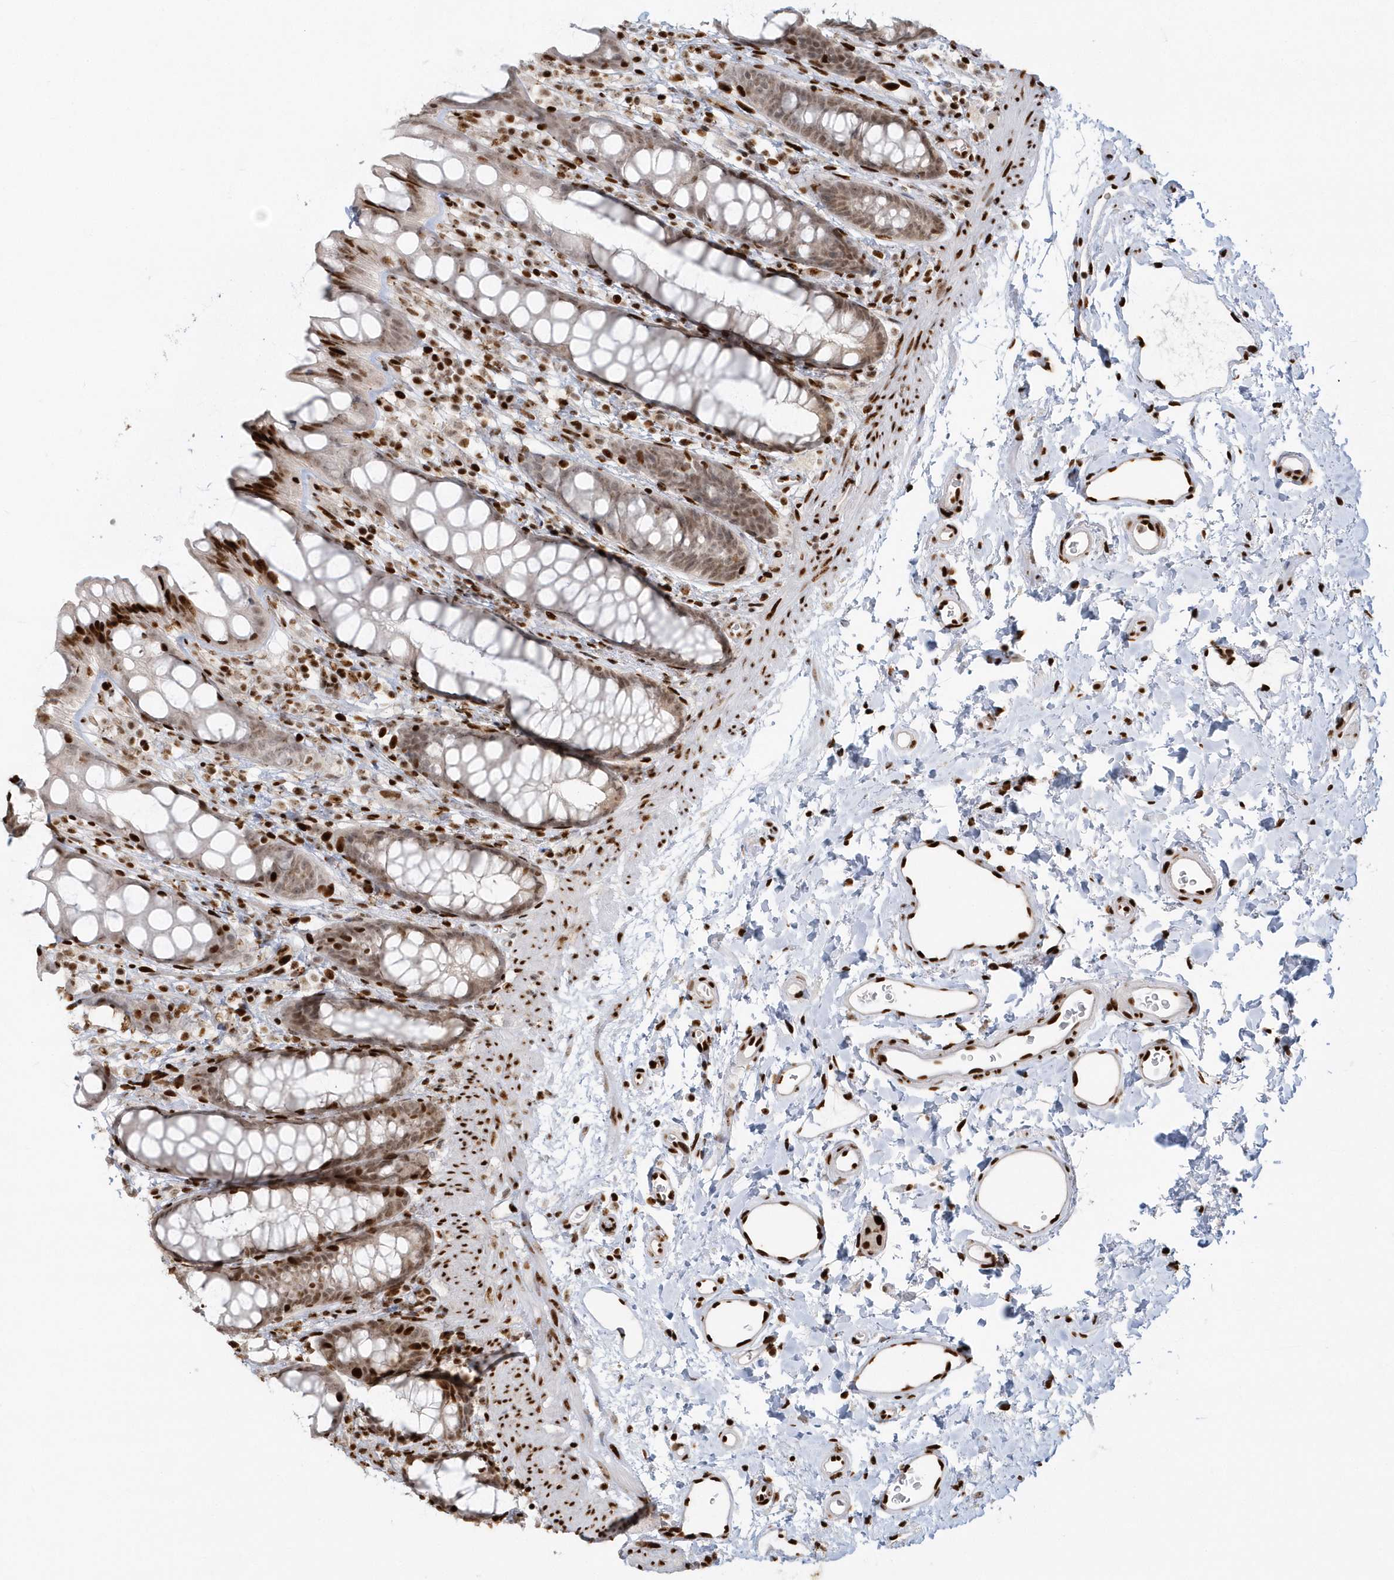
{"staining": {"intensity": "strong", "quantity": "<25%", "location": "nuclear"}, "tissue": "rectum", "cell_type": "Glandular cells", "image_type": "normal", "snomed": [{"axis": "morphology", "description": "Normal tissue, NOS"}, {"axis": "topography", "description": "Rectum"}], "caption": "Rectum was stained to show a protein in brown. There is medium levels of strong nuclear expression in about <25% of glandular cells. The protein is stained brown, and the nuclei are stained in blue (DAB IHC with brightfield microscopy, high magnification).", "gene": "SUMO2", "patient": {"sex": "female", "age": 65}}